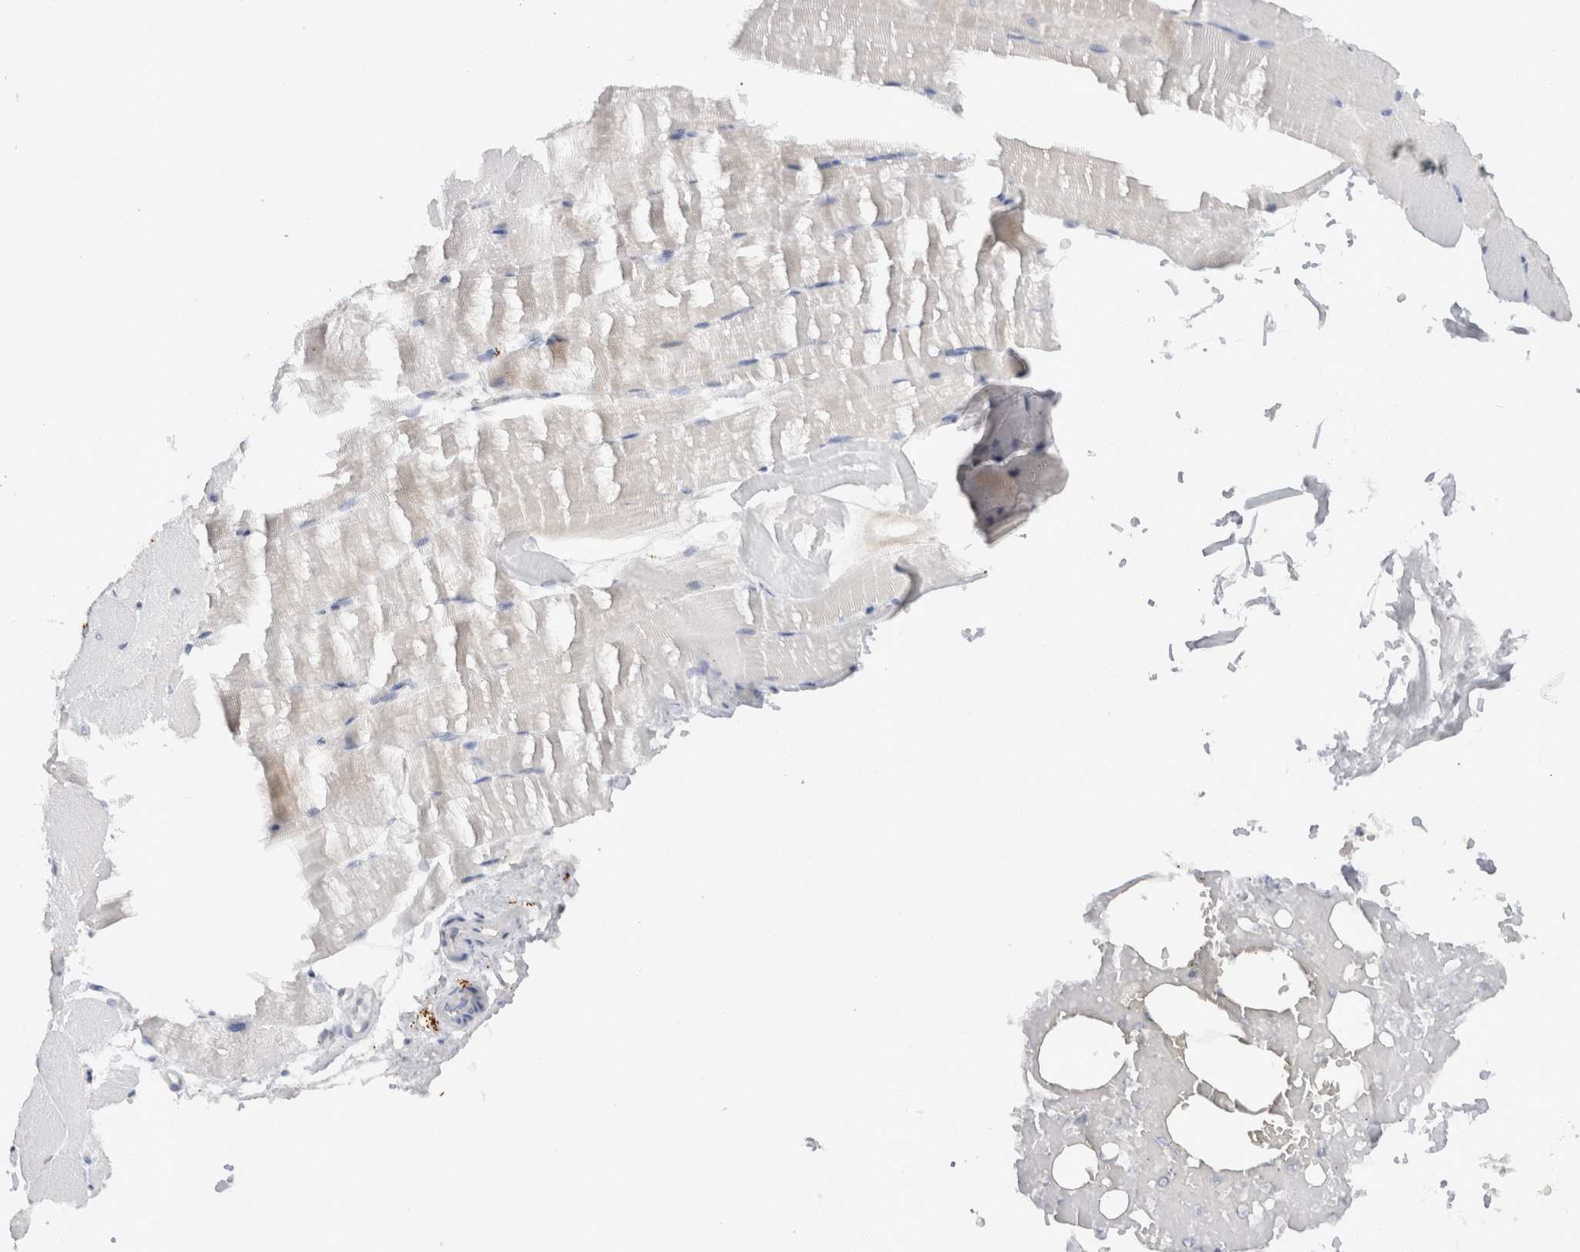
{"staining": {"intensity": "negative", "quantity": "none", "location": "none"}, "tissue": "skeletal muscle", "cell_type": "Myocytes", "image_type": "normal", "snomed": [{"axis": "morphology", "description": "Normal tissue, NOS"}, {"axis": "topography", "description": "Skeletal muscle"}, {"axis": "topography", "description": "Parathyroid gland"}], "caption": "Image shows no protein positivity in myocytes of unremarkable skeletal muscle.", "gene": "SPINK2", "patient": {"sex": "female", "age": 37}}